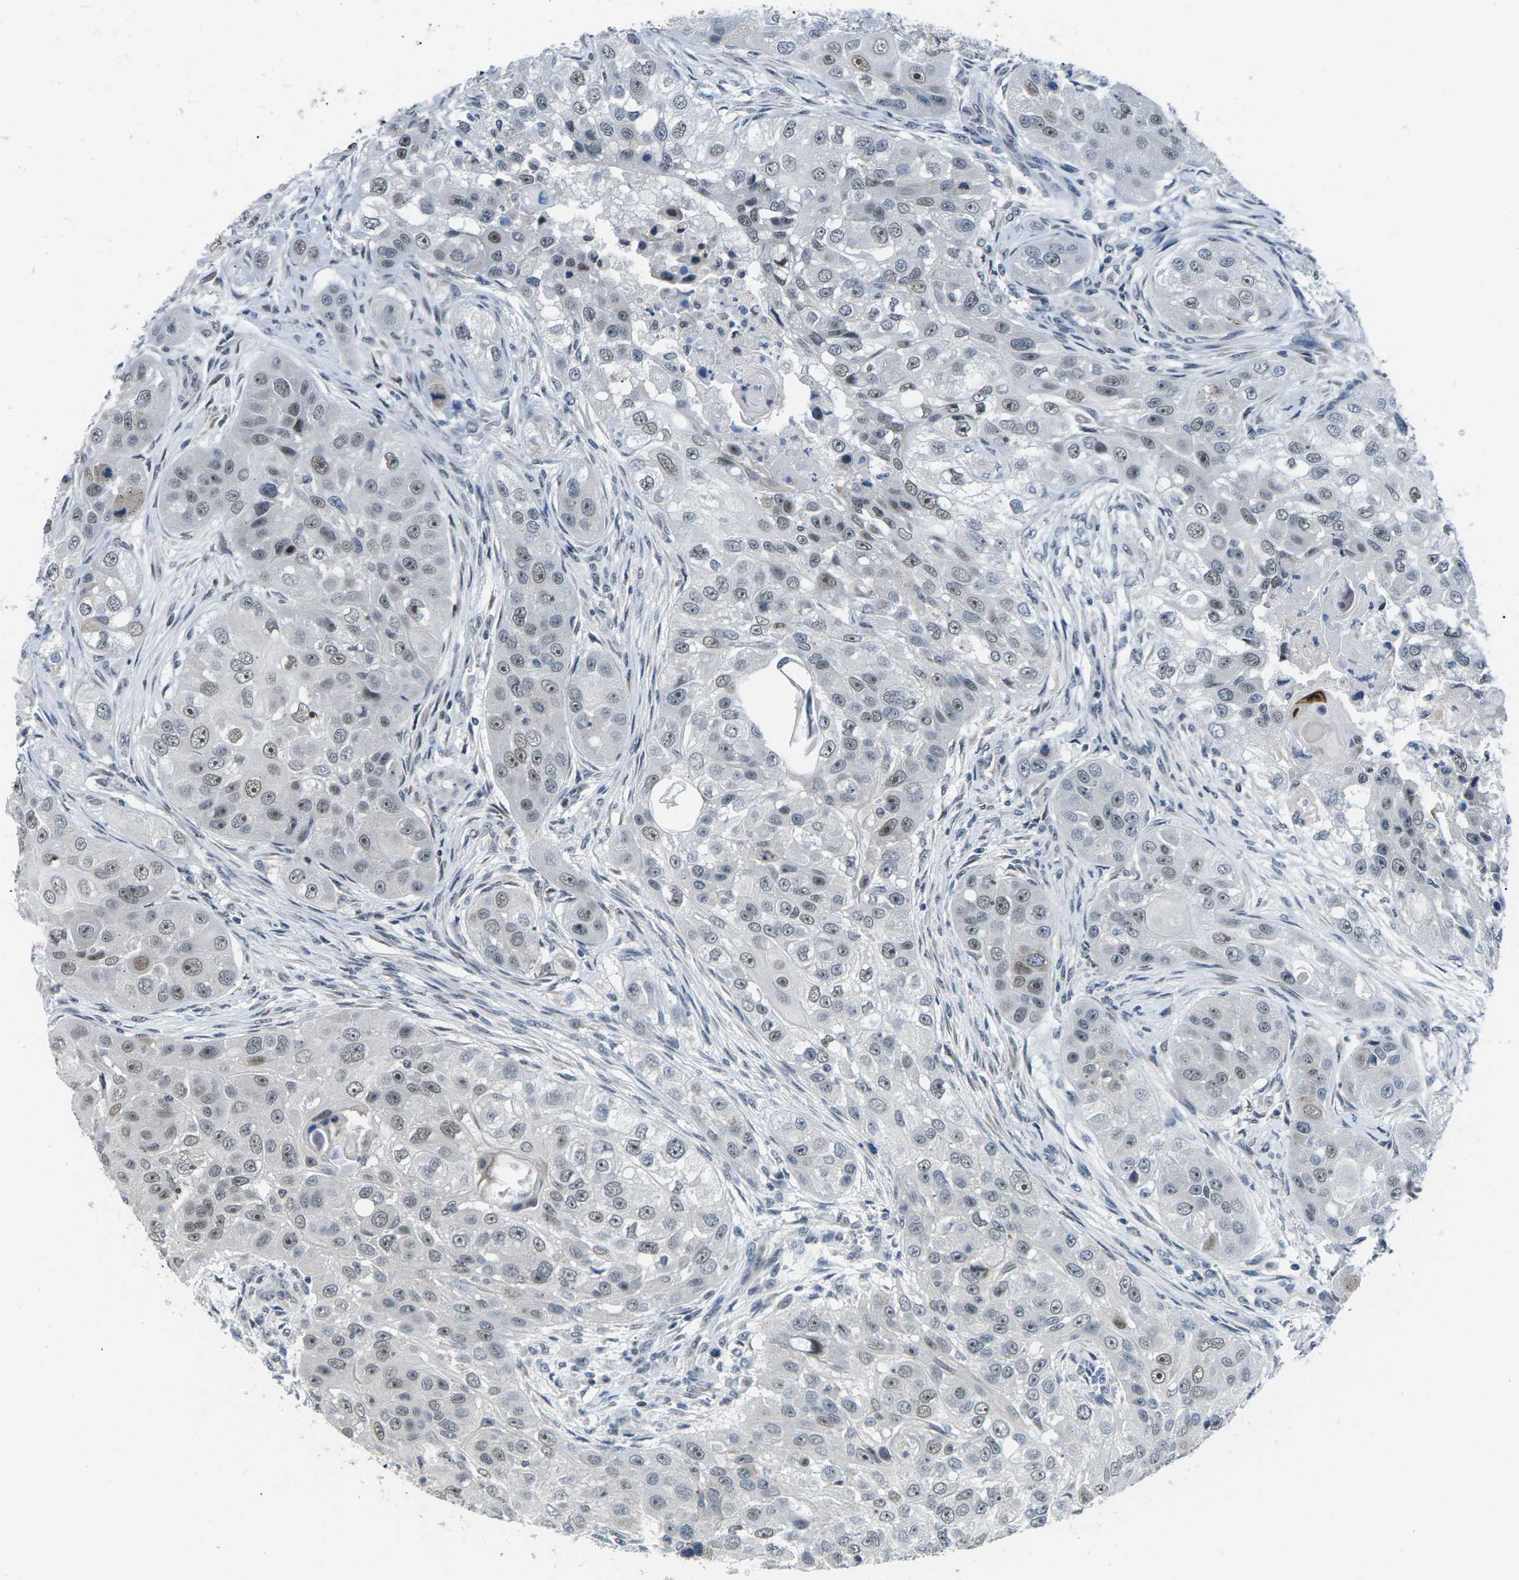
{"staining": {"intensity": "weak", "quantity": "25%-75%", "location": "nuclear"}, "tissue": "head and neck cancer", "cell_type": "Tumor cells", "image_type": "cancer", "snomed": [{"axis": "morphology", "description": "Normal tissue, NOS"}, {"axis": "morphology", "description": "Squamous cell carcinoma, NOS"}, {"axis": "topography", "description": "Skeletal muscle"}, {"axis": "topography", "description": "Head-Neck"}], "caption": "Brown immunohistochemical staining in squamous cell carcinoma (head and neck) exhibits weak nuclear staining in approximately 25%-75% of tumor cells.", "gene": "NSRP1", "patient": {"sex": "male", "age": 51}}